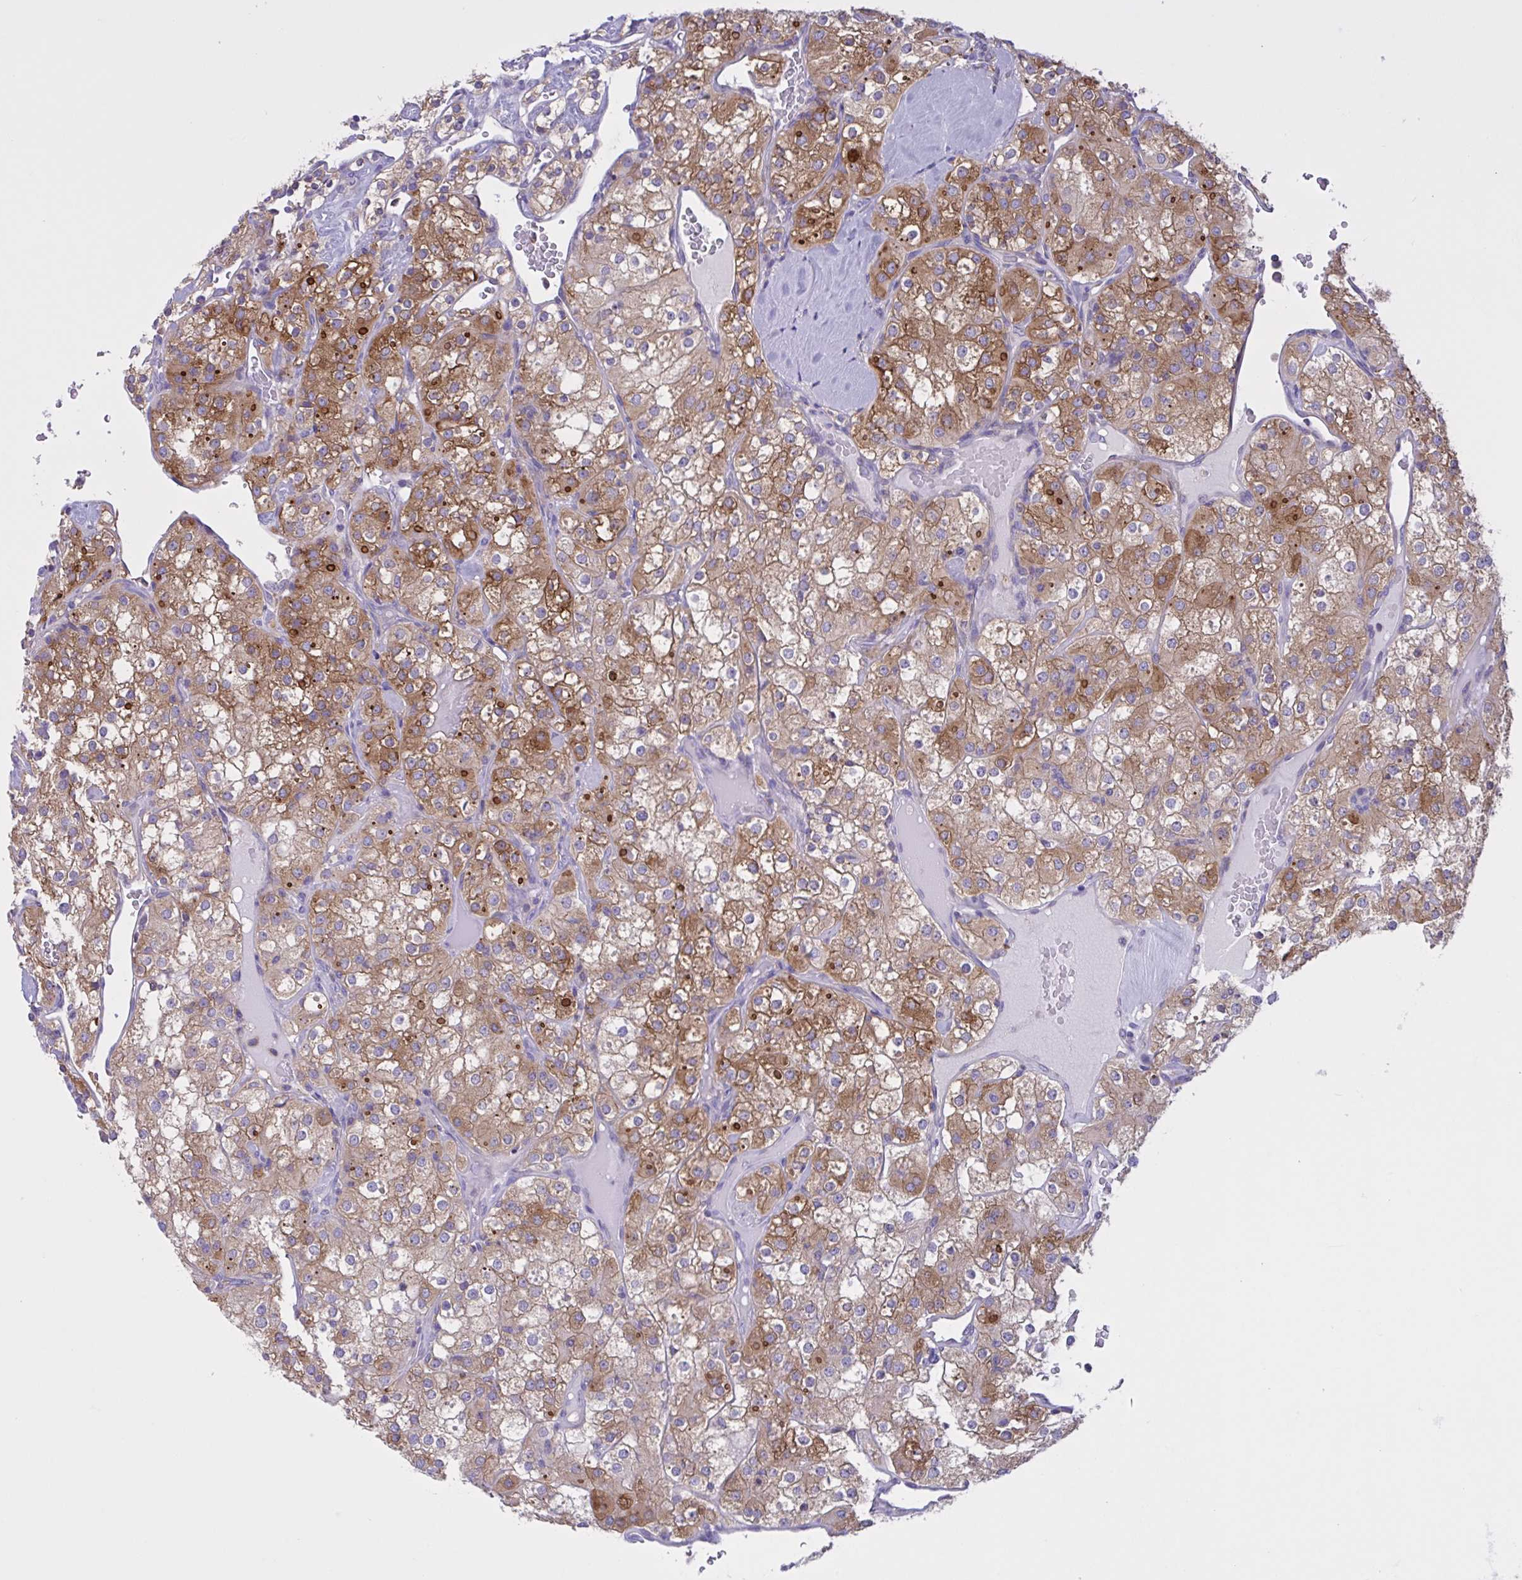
{"staining": {"intensity": "moderate", "quantity": ">75%", "location": "cytoplasmic/membranous"}, "tissue": "renal cancer", "cell_type": "Tumor cells", "image_type": "cancer", "snomed": [{"axis": "morphology", "description": "Adenocarcinoma, NOS"}, {"axis": "topography", "description": "Kidney"}], "caption": "DAB immunohistochemical staining of adenocarcinoma (renal) reveals moderate cytoplasmic/membranous protein expression in about >75% of tumor cells.", "gene": "OR51M1", "patient": {"sex": "male", "age": 77}}